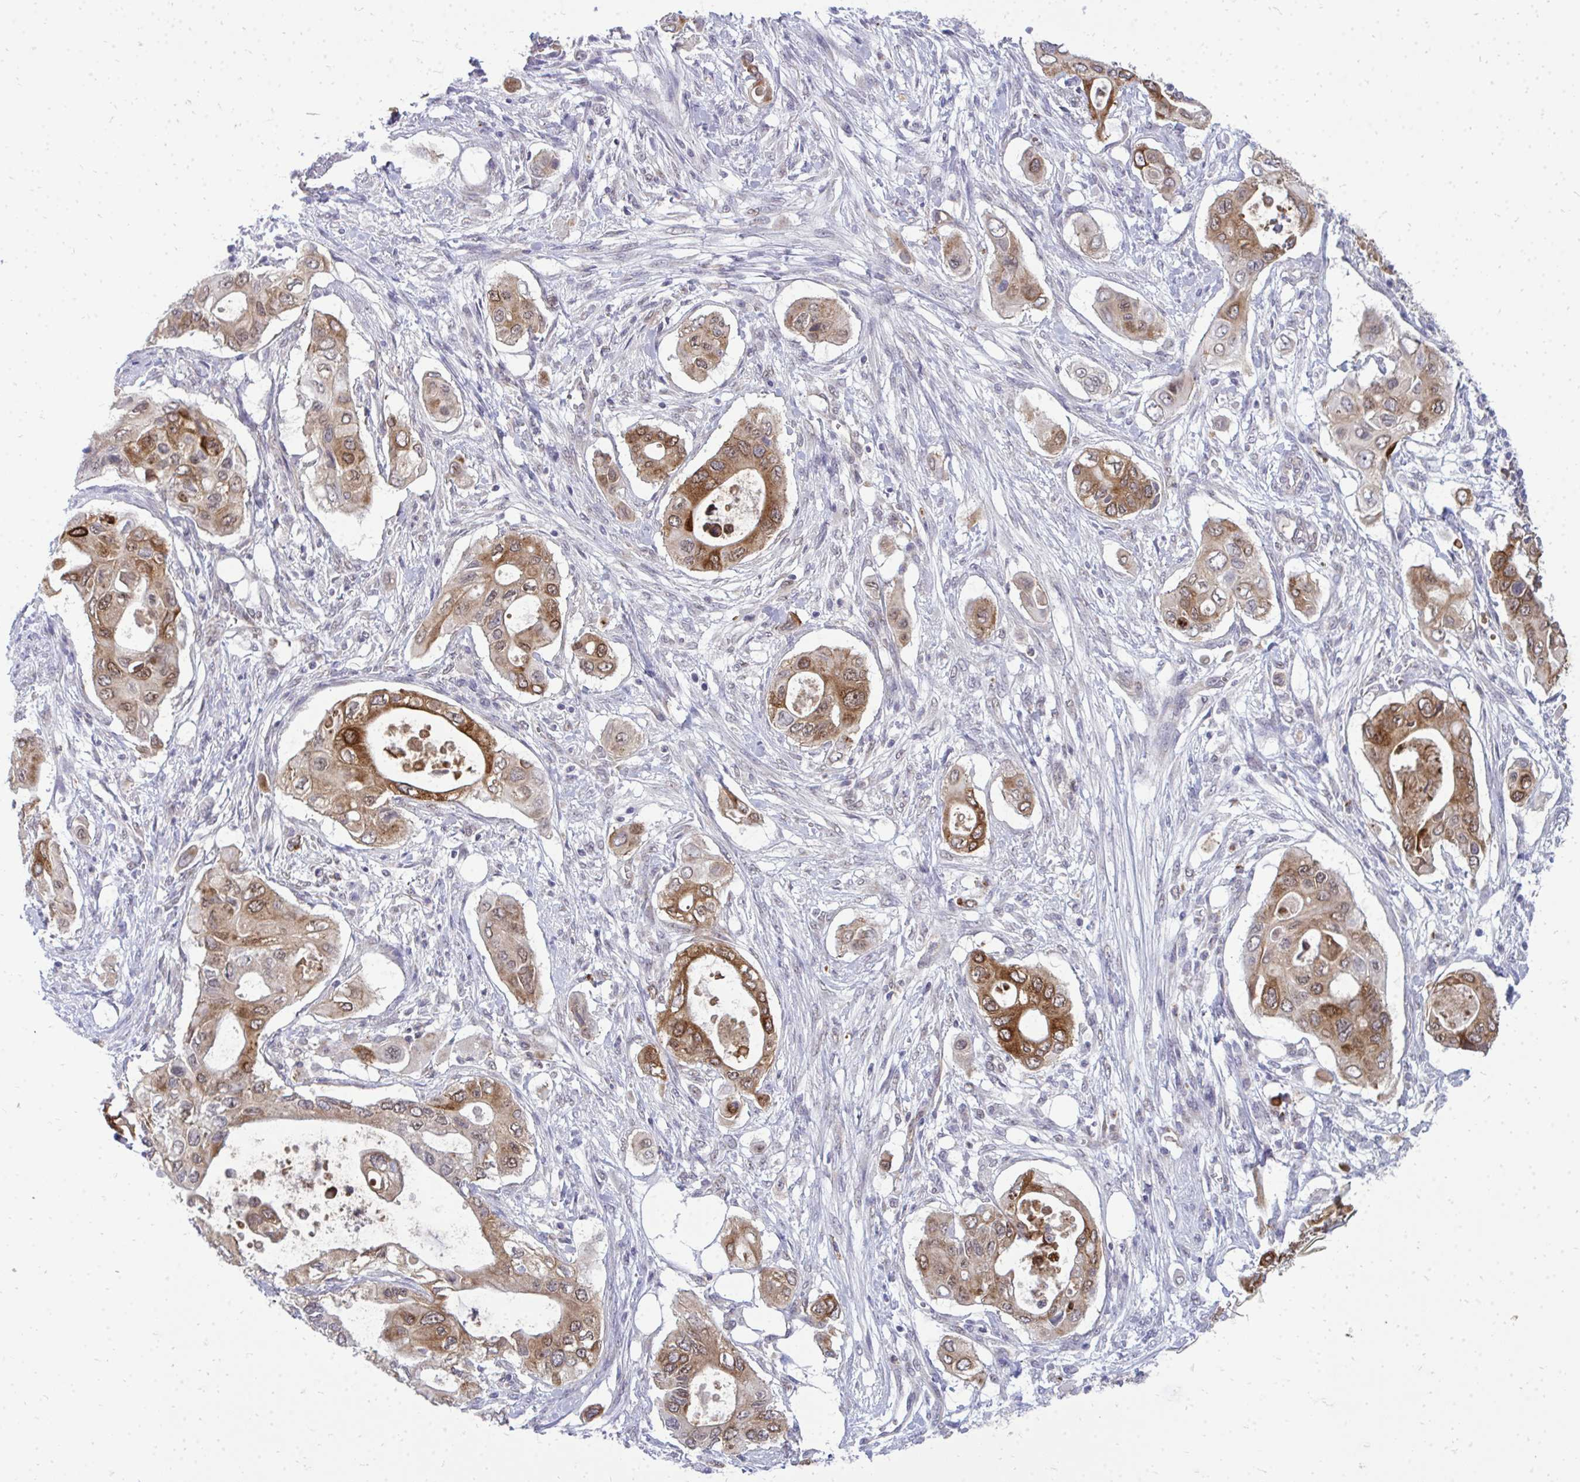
{"staining": {"intensity": "moderate", "quantity": ">75%", "location": "cytoplasmic/membranous"}, "tissue": "pancreatic cancer", "cell_type": "Tumor cells", "image_type": "cancer", "snomed": [{"axis": "morphology", "description": "Adenocarcinoma, NOS"}, {"axis": "topography", "description": "Pancreas"}], "caption": "Pancreatic cancer (adenocarcinoma) stained for a protein displays moderate cytoplasmic/membranous positivity in tumor cells.", "gene": "ACSL5", "patient": {"sex": "female", "age": 63}}